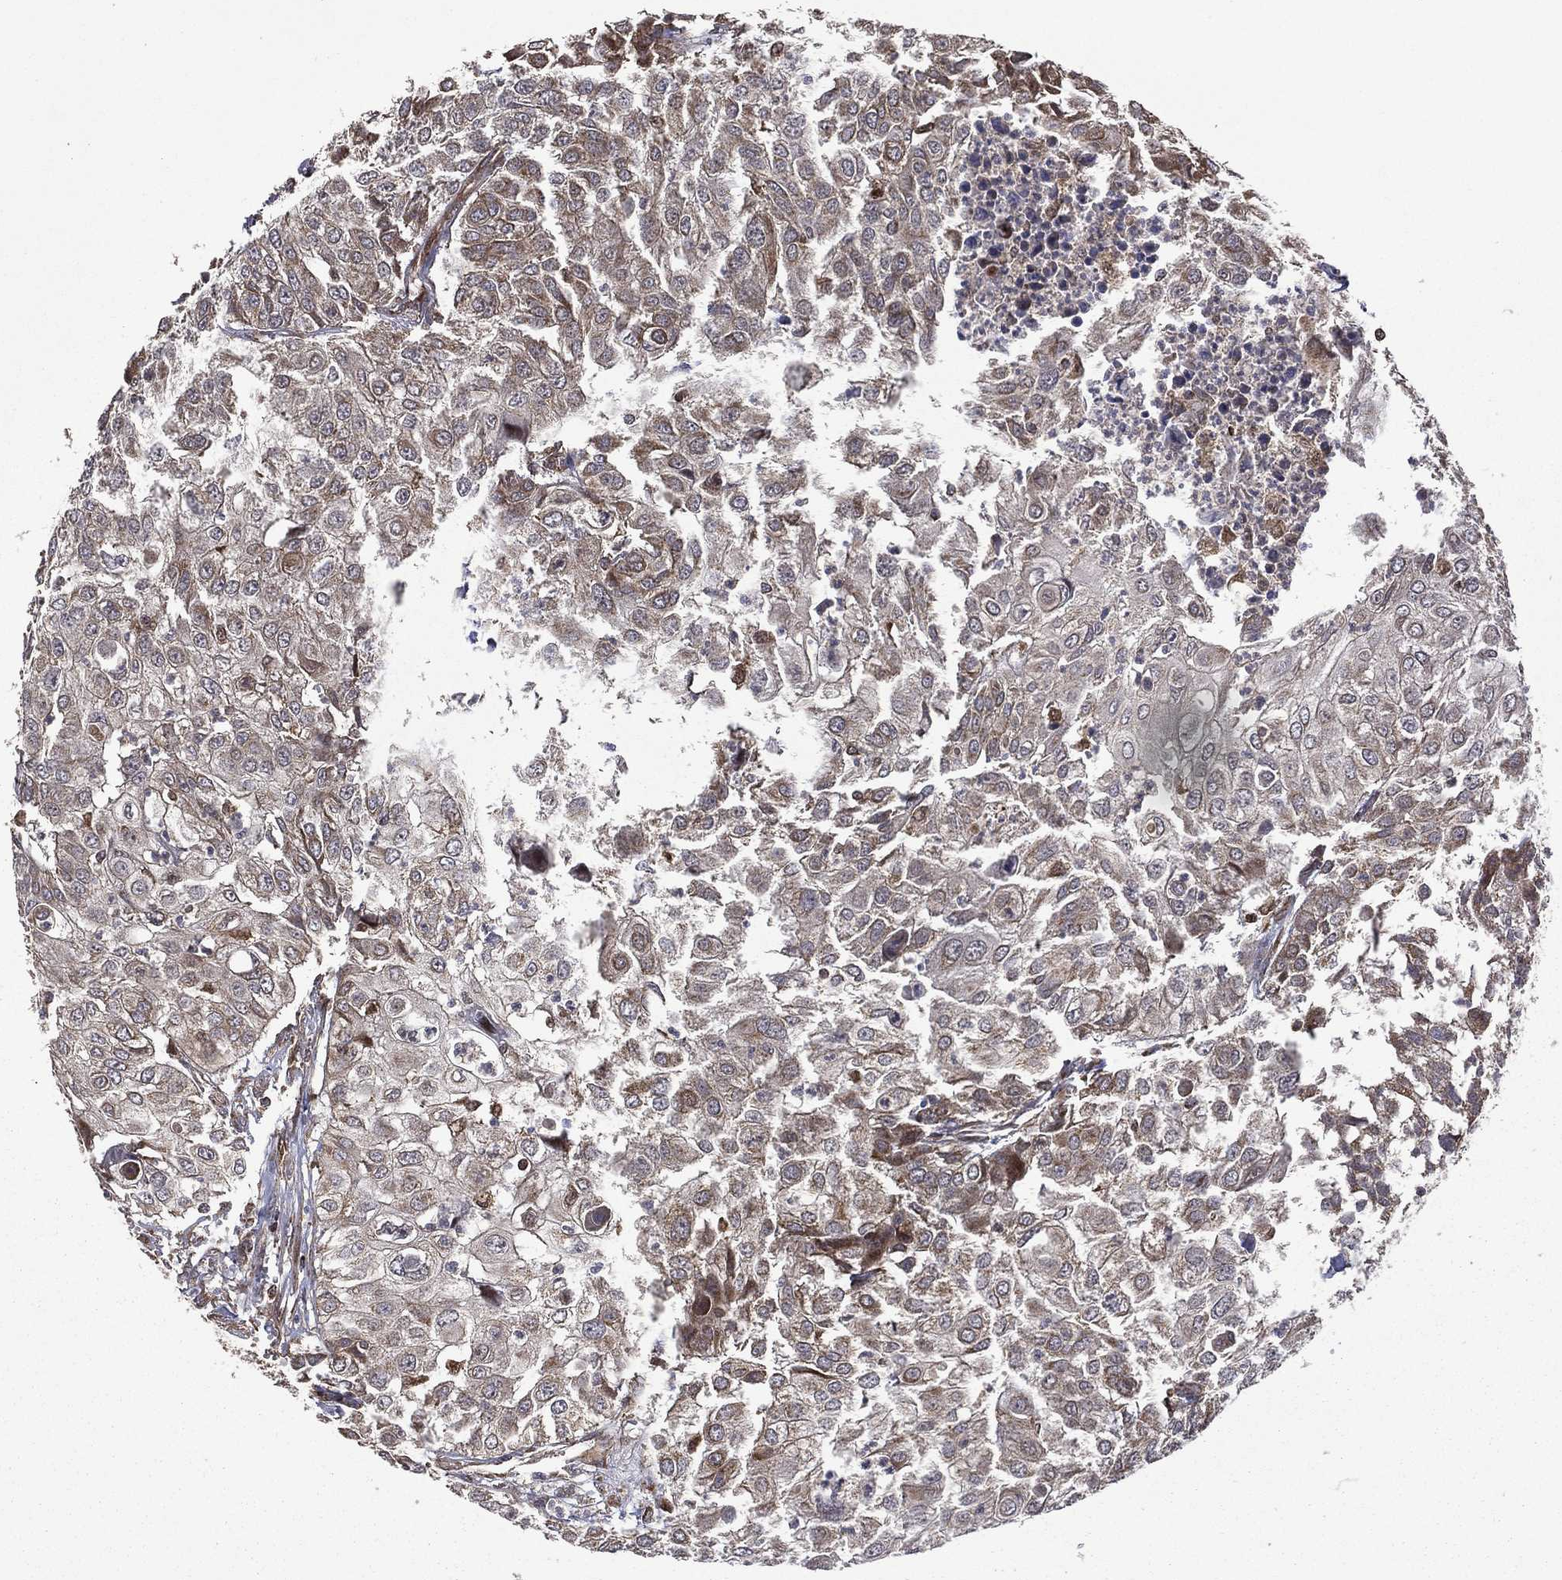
{"staining": {"intensity": "strong", "quantity": "<25%", "location": "cytoplasmic/membranous"}, "tissue": "urothelial cancer", "cell_type": "Tumor cells", "image_type": "cancer", "snomed": [{"axis": "morphology", "description": "Urothelial carcinoma, High grade"}, {"axis": "topography", "description": "Urinary bladder"}], "caption": "Urothelial cancer tissue displays strong cytoplasmic/membranous staining in about <25% of tumor cells, visualized by immunohistochemistry. The protein is shown in brown color, while the nuclei are stained blue.", "gene": "GIMAP6", "patient": {"sex": "female", "age": 79}}